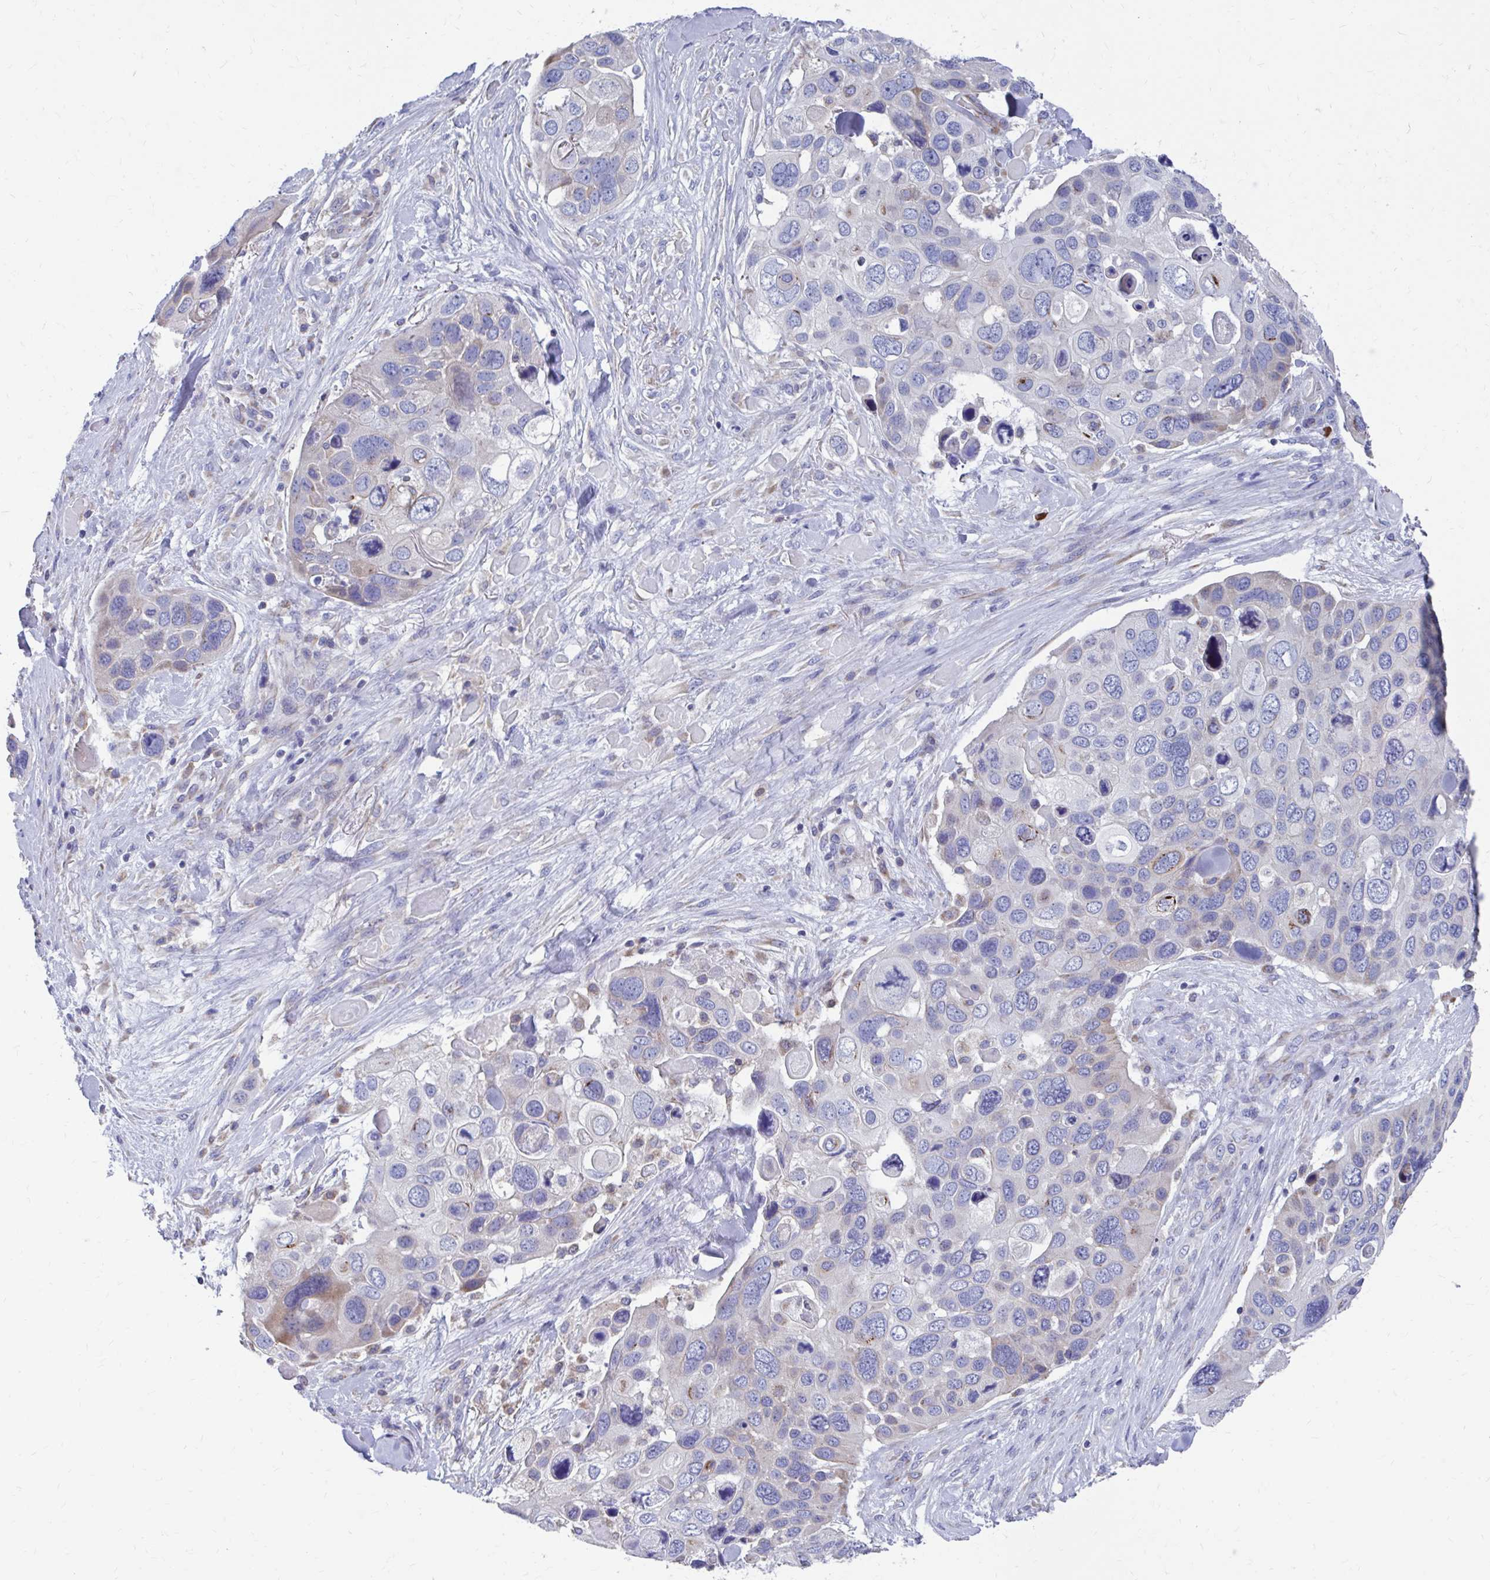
{"staining": {"intensity": "negative", "quantity": "none", "location": "none"}, "tissue": "skin cancer", "cell_type": "Tumor cells", "image_type": "cancer", "snomed": [{"axis": "morphology", "description": "Basal cell carcinoma"}, {"axis": "topography", "description": "Skin"}], "caption": "There is no significant positivity in tumor cells of skin basal cell carcinoma.", "gene": "FKBP2", "patient": {"sex": "female", "age": 74}}